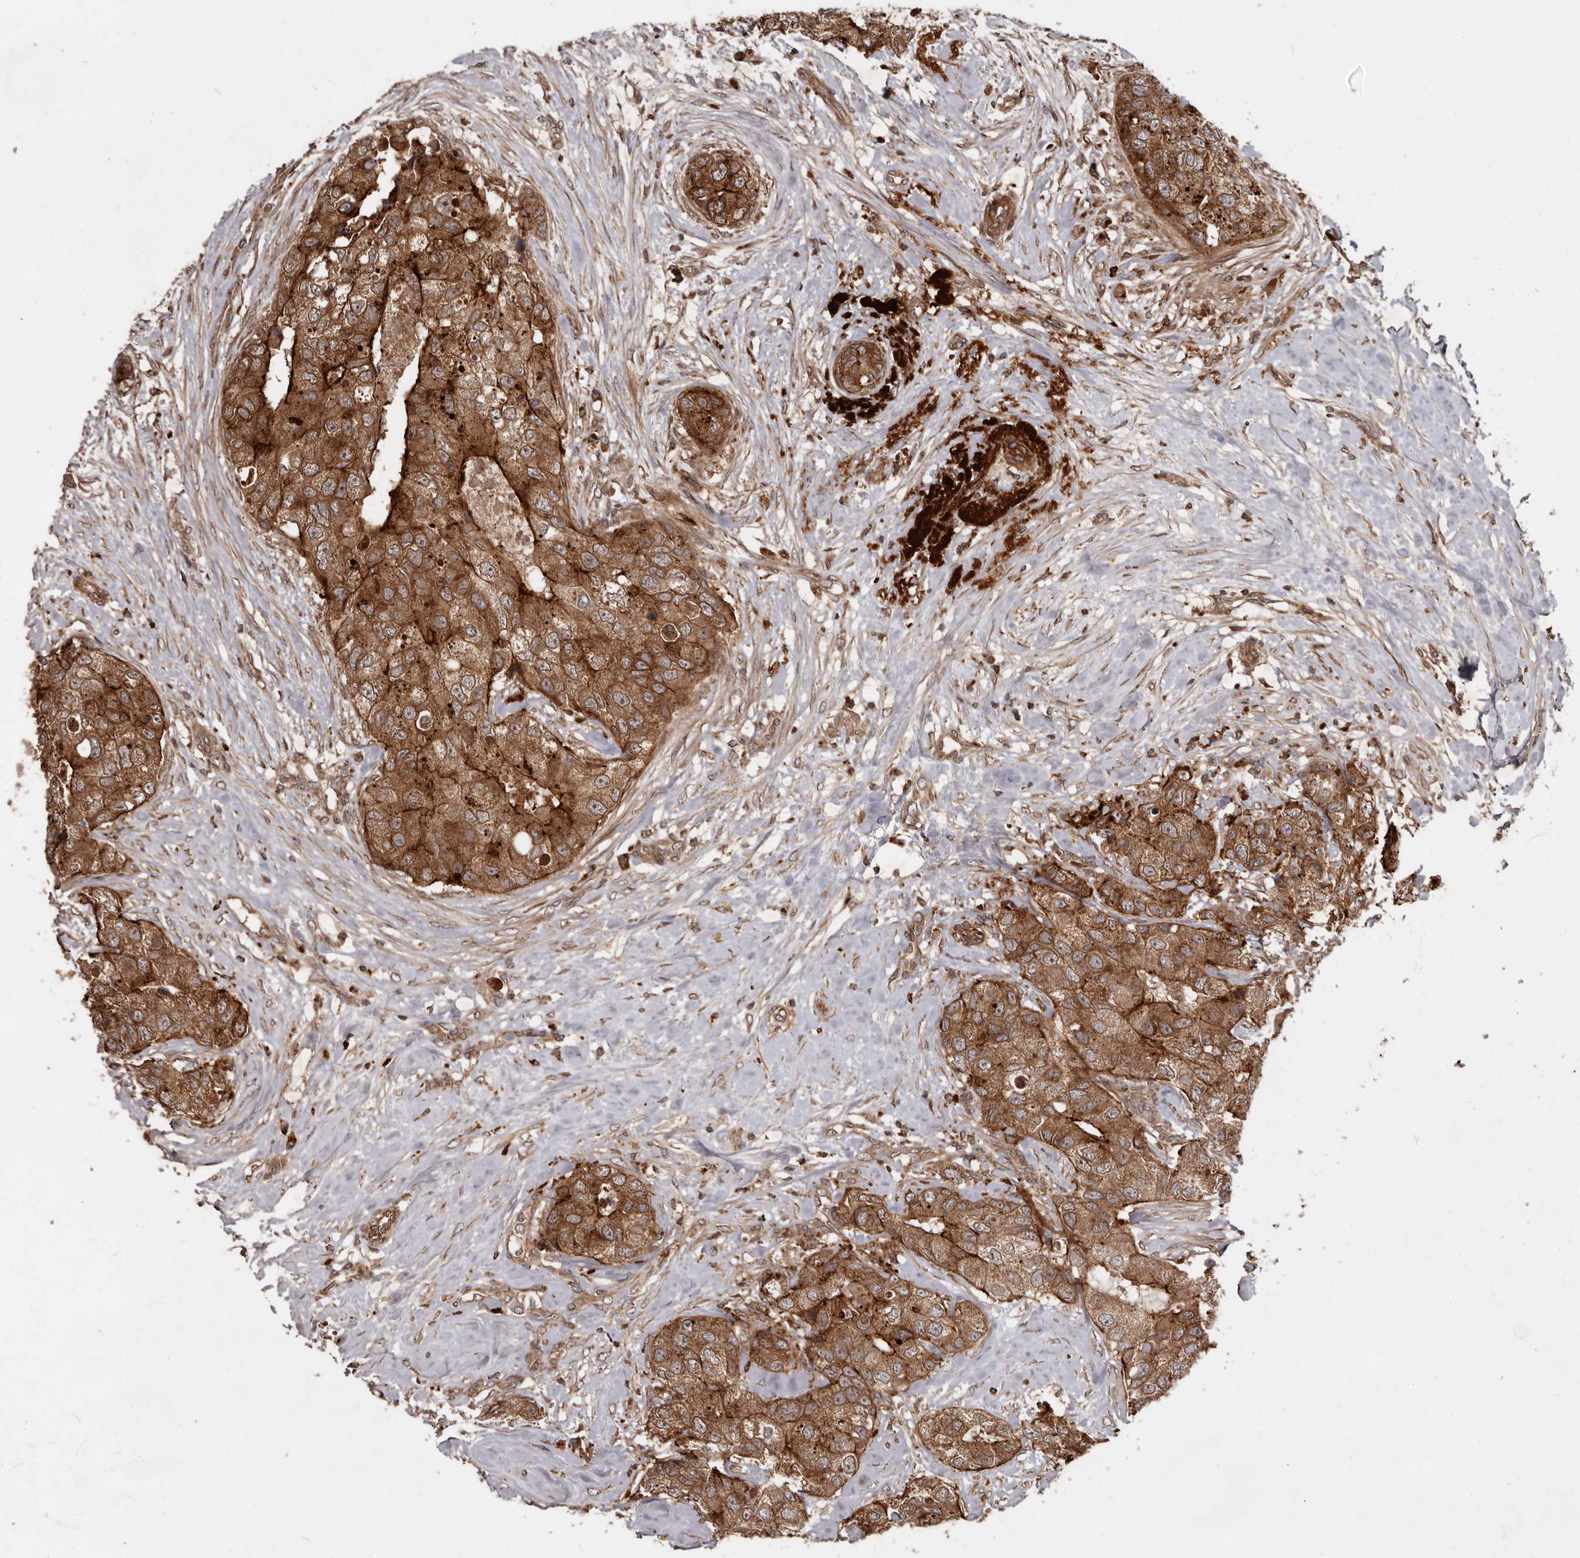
{"staining": {"intensity": "moderate", "quantity": ">75%", "location": "cytoplasmic/membranous"}, "tissue": "breast cancer", "cell_type": "Tumor cells", "image_type": "cancer", "snomed": [{"axis": "morphology", "description": "Duct carcinoma"}, {"axis": "topography", "description": "Breast"}], "caption": "IHC staining of invasive ductal carcinoma (breast), which exhibits medium levels of moderate cytoplasmic/membranous staining in about >75% of tumor cells indicating moderate cytoplasmic/membranous protein positivity. The staining was performed using DAB (brown) for protein detection and nuclei were counterstained in hematoxylin (blue).", "gene": "STK36", "patient": {"sex": "female", "age": 62}}